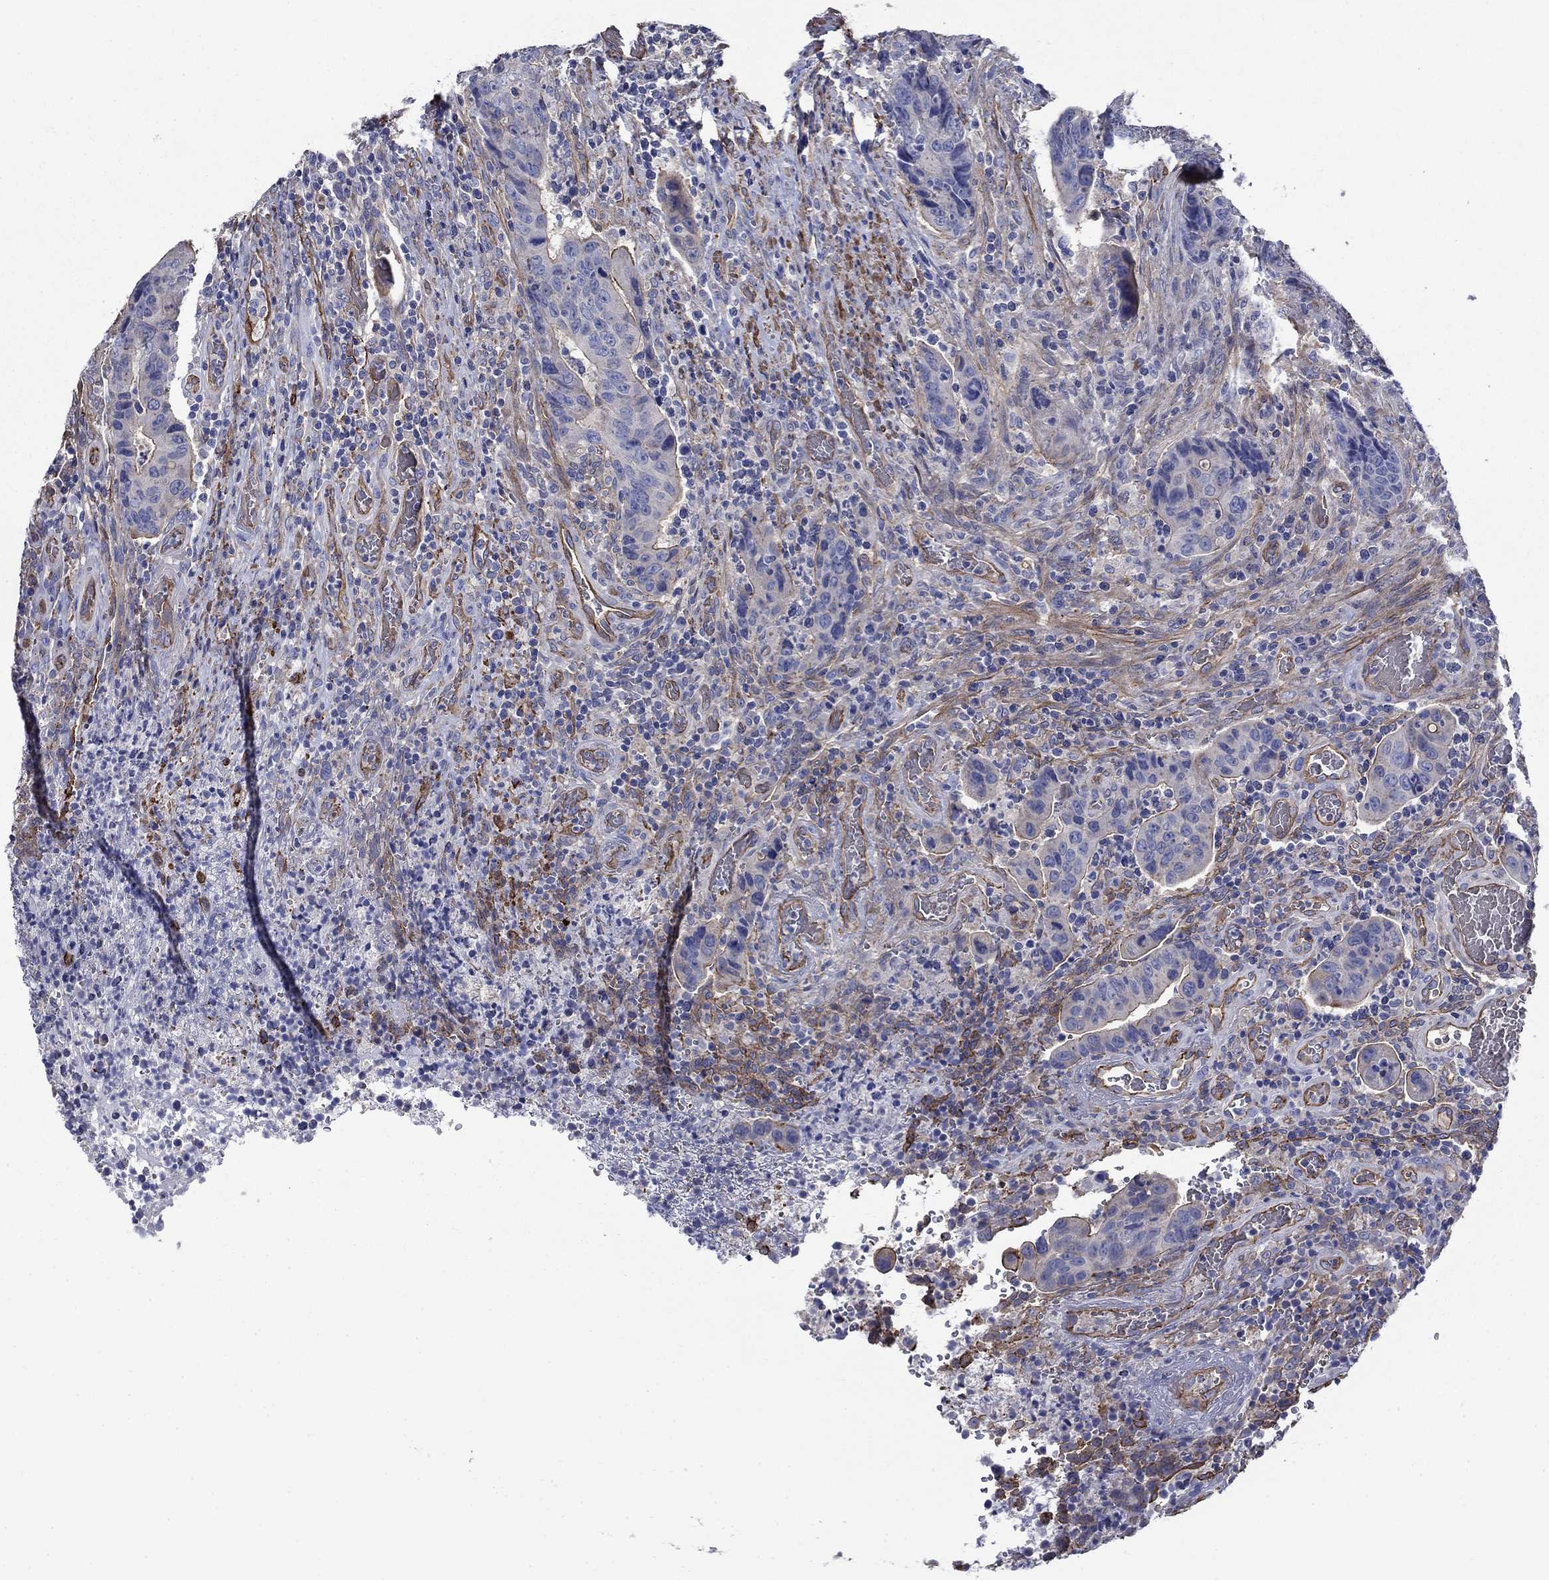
{"staining": {"intensity": "moderate", "quantity": "<25%", "location": "cytoplasmic/membranous"}, "tissue": "colorectal cancer", "cell_type": "Tumor cells", "image_type": "cancer", "snomed": [{"axis": "morphology", "description": "Adenocarcinoma, NOS"}, {"axis": "topography", "description": "Colon"}], "caption": "Adenocarcinoma (colorectal) stained for a protein shows moderate cytoplasmic/membranous positivity in tumor cells.", "gene": "FLNC", "patient": {"sex": "female", "age": 56}}